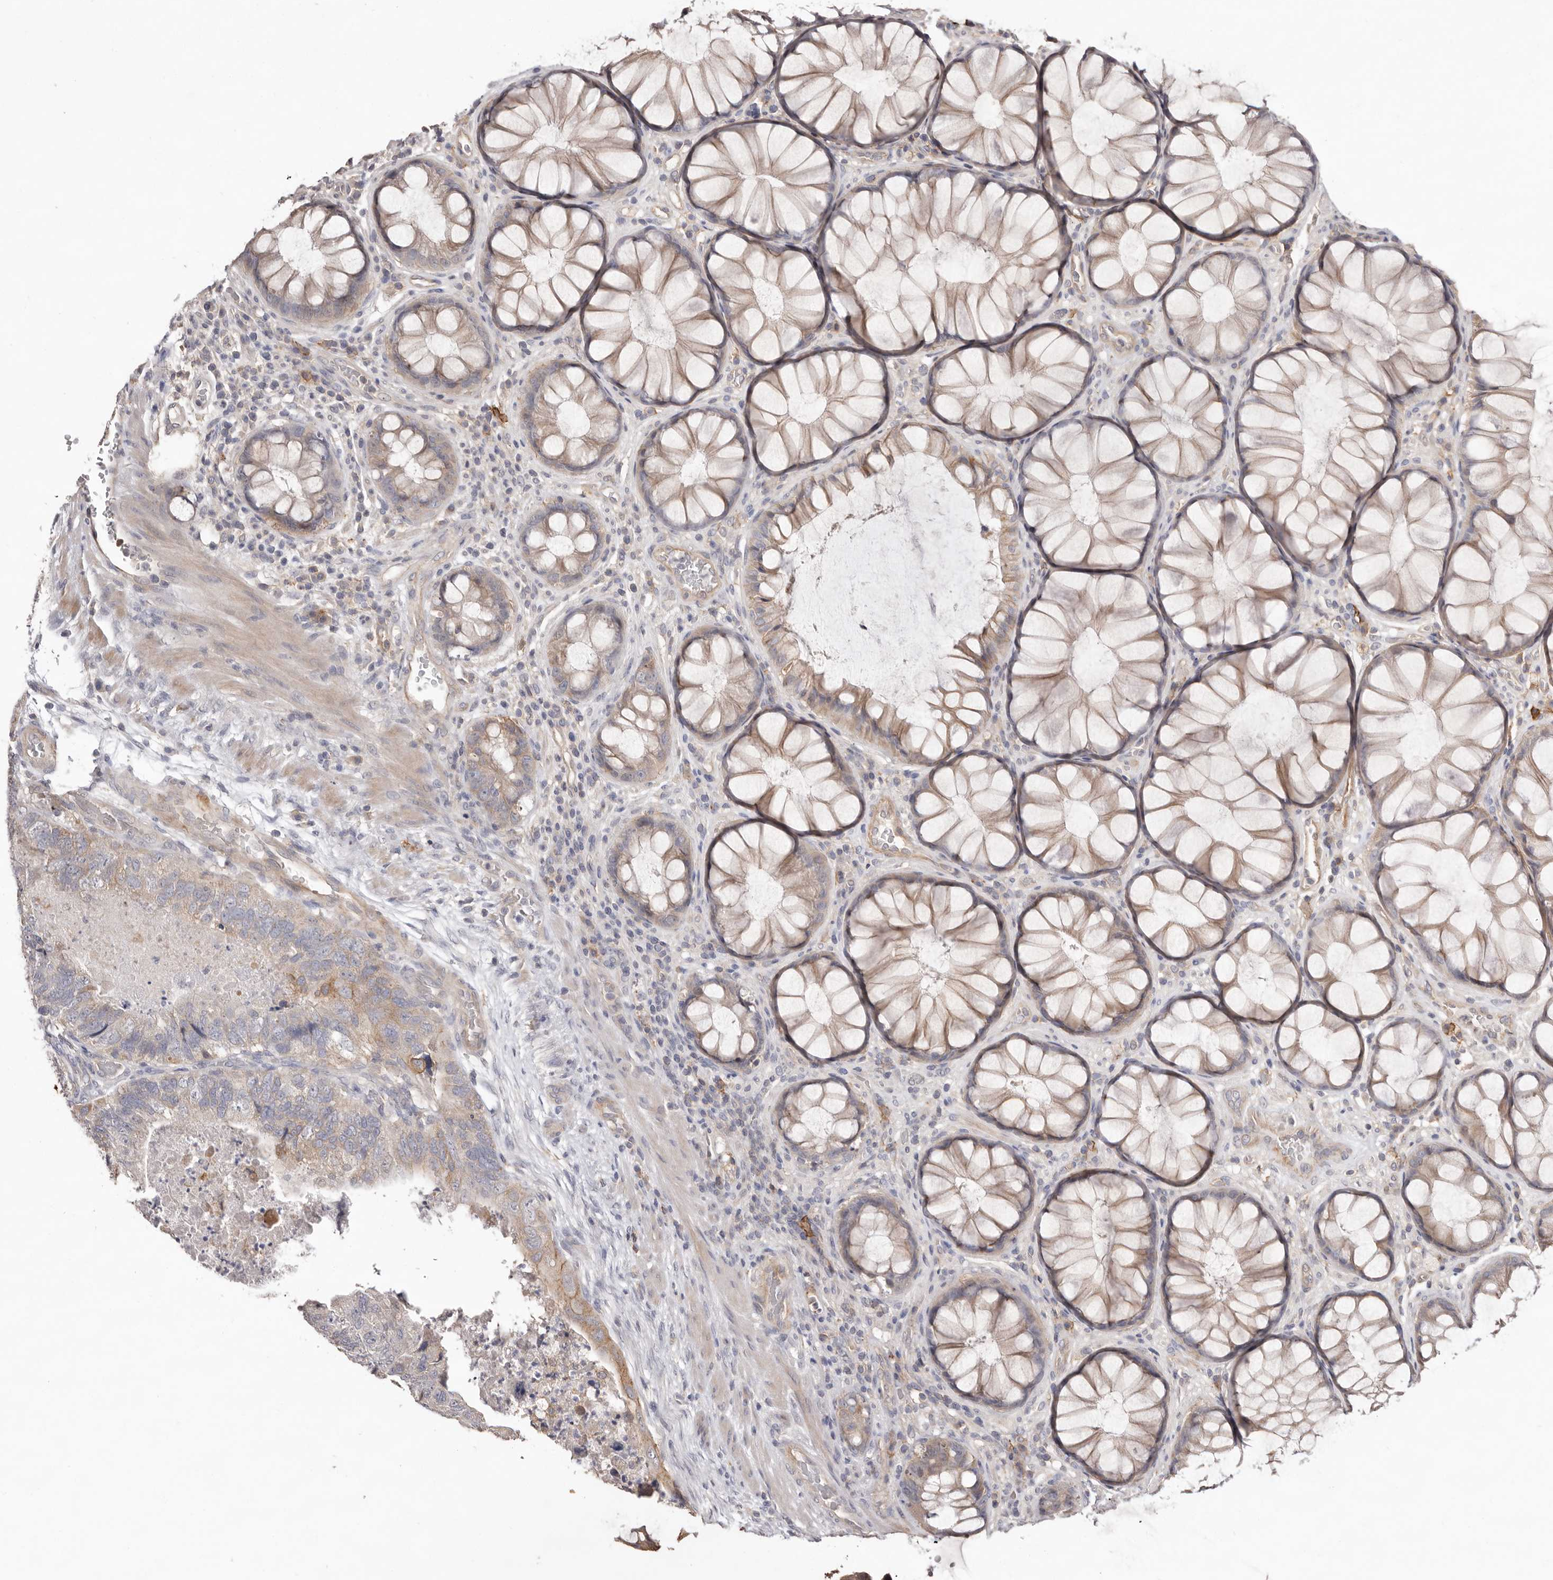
{"staining": {"intensity": "moderate", "quantity": "<25%", "location": "cytoplasmic/membranous"}, "tissue": "colorectal cancer", "cell_type": "Tumor cells", "image_type": "cancer", "snomed": [{"axis": "morphology", "description": "Adenocarcinoma, NOS"}, {"axis": "topography", "description": "Rectum"}], "caption": "DAB (3,3'-diaminobenzidine) immunohistochemical staining of human colorectal cancer (adenocarcinoma) reveals moderate cytoplasmic/membranous protein expression in about <25% of tumor cells. Nuclei are stained in blue.", "gene": "MMACHC", "patient": {"sex": "male", "age": 63}}